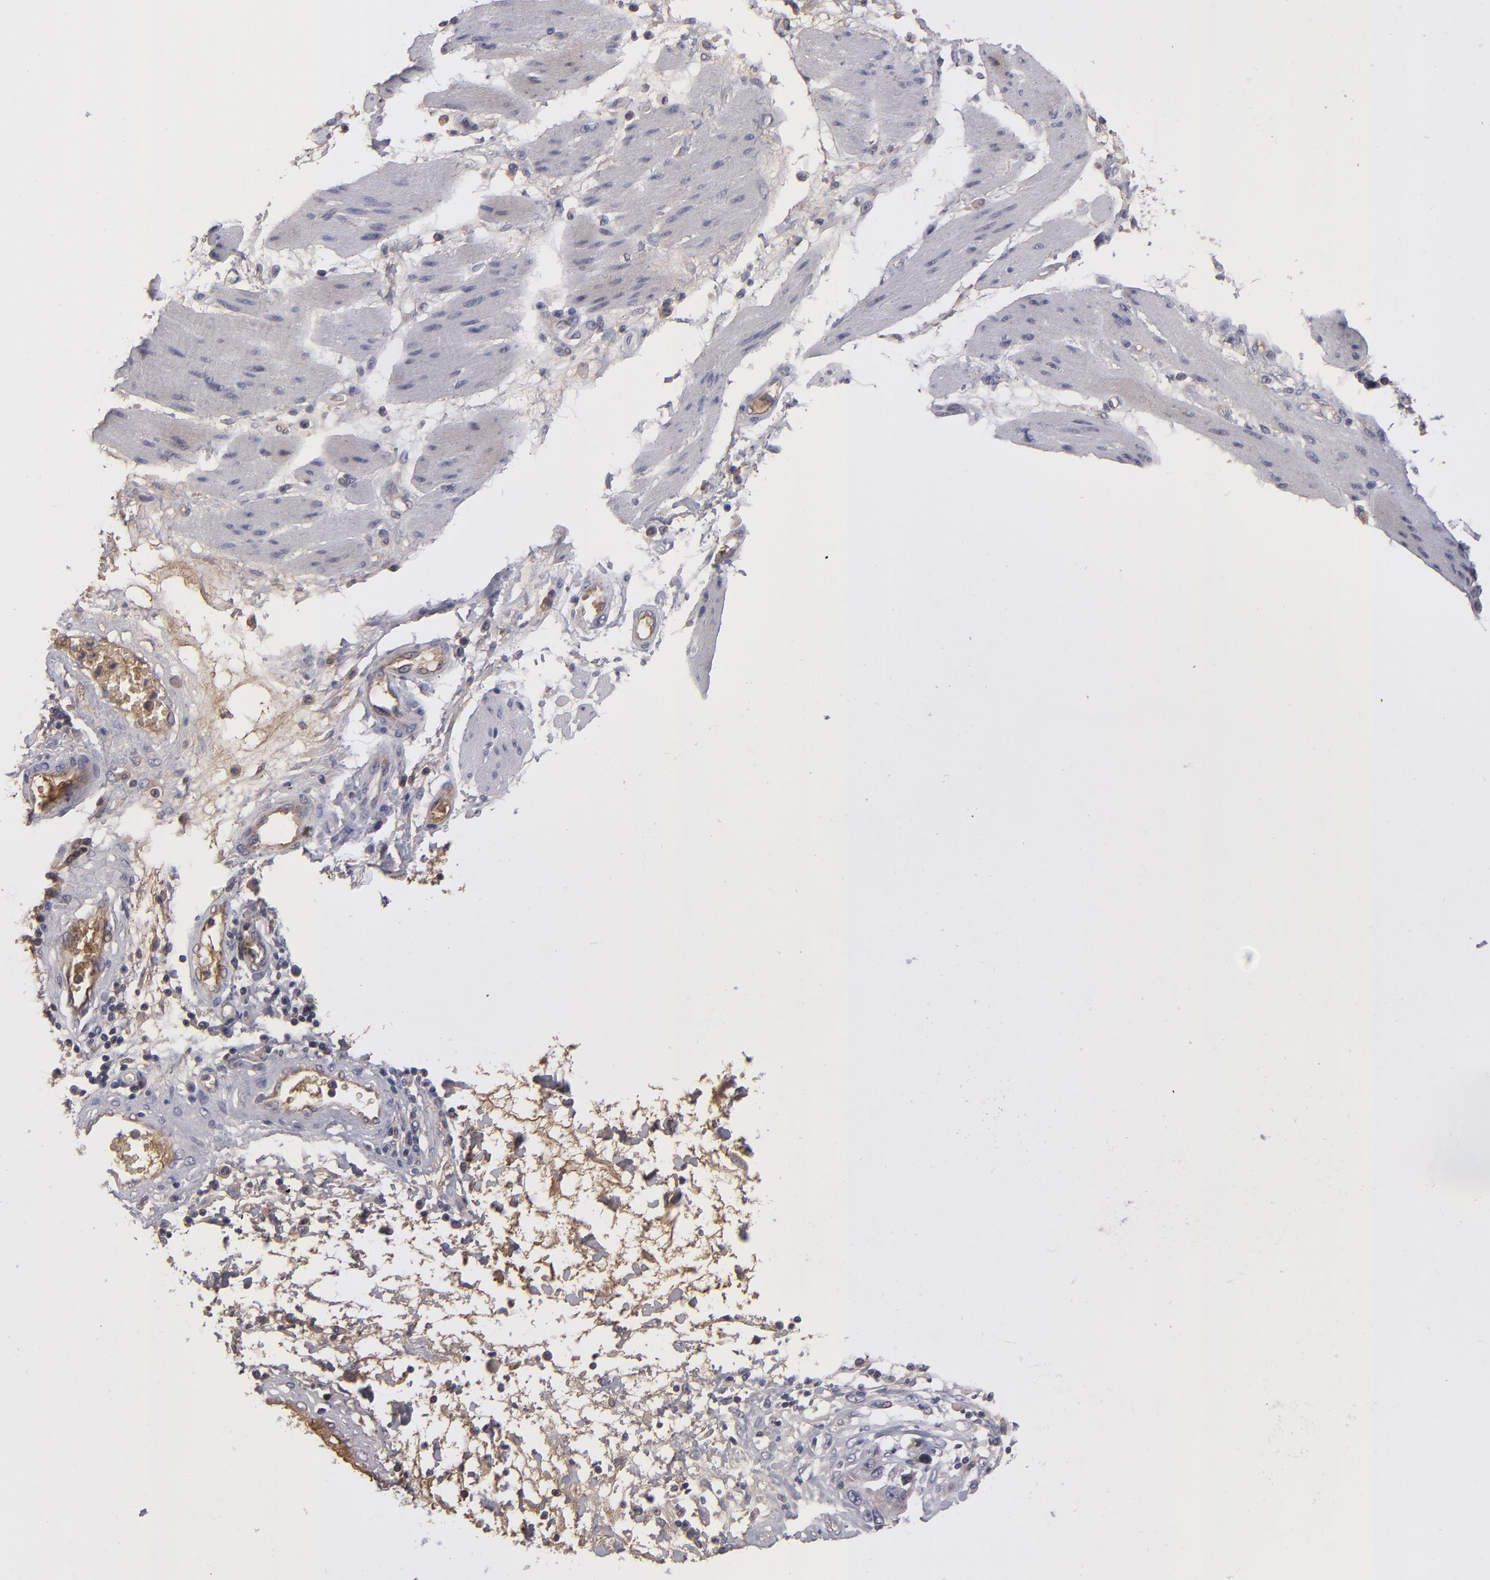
{"staining": {"intensity": "negative", "quantity": "none", "location": "none"}, "tissue": "stomach cancer", "cell_type": "Tumor cells", "image_type": "cancer", "snomed": [{"axis": "morphology", "description": "Adenocarcinoma, NOS"}, {"axis": "topography", "description": "Pancreas"}, {"axis": "topography", "description": "Stomach, upper"}], "caption": "Immunohistochemistry micrograph of neoplastic tissue: human stomach cancer (adenocarcinoma) stained with DAB demonstrates no significant protein expression in tumor cells. (Immunohistochemistry (ihc), brightfield microscopy, high magnification).", "gene": "ITIH4", "patient": {"sex": "male", "age": 77}}